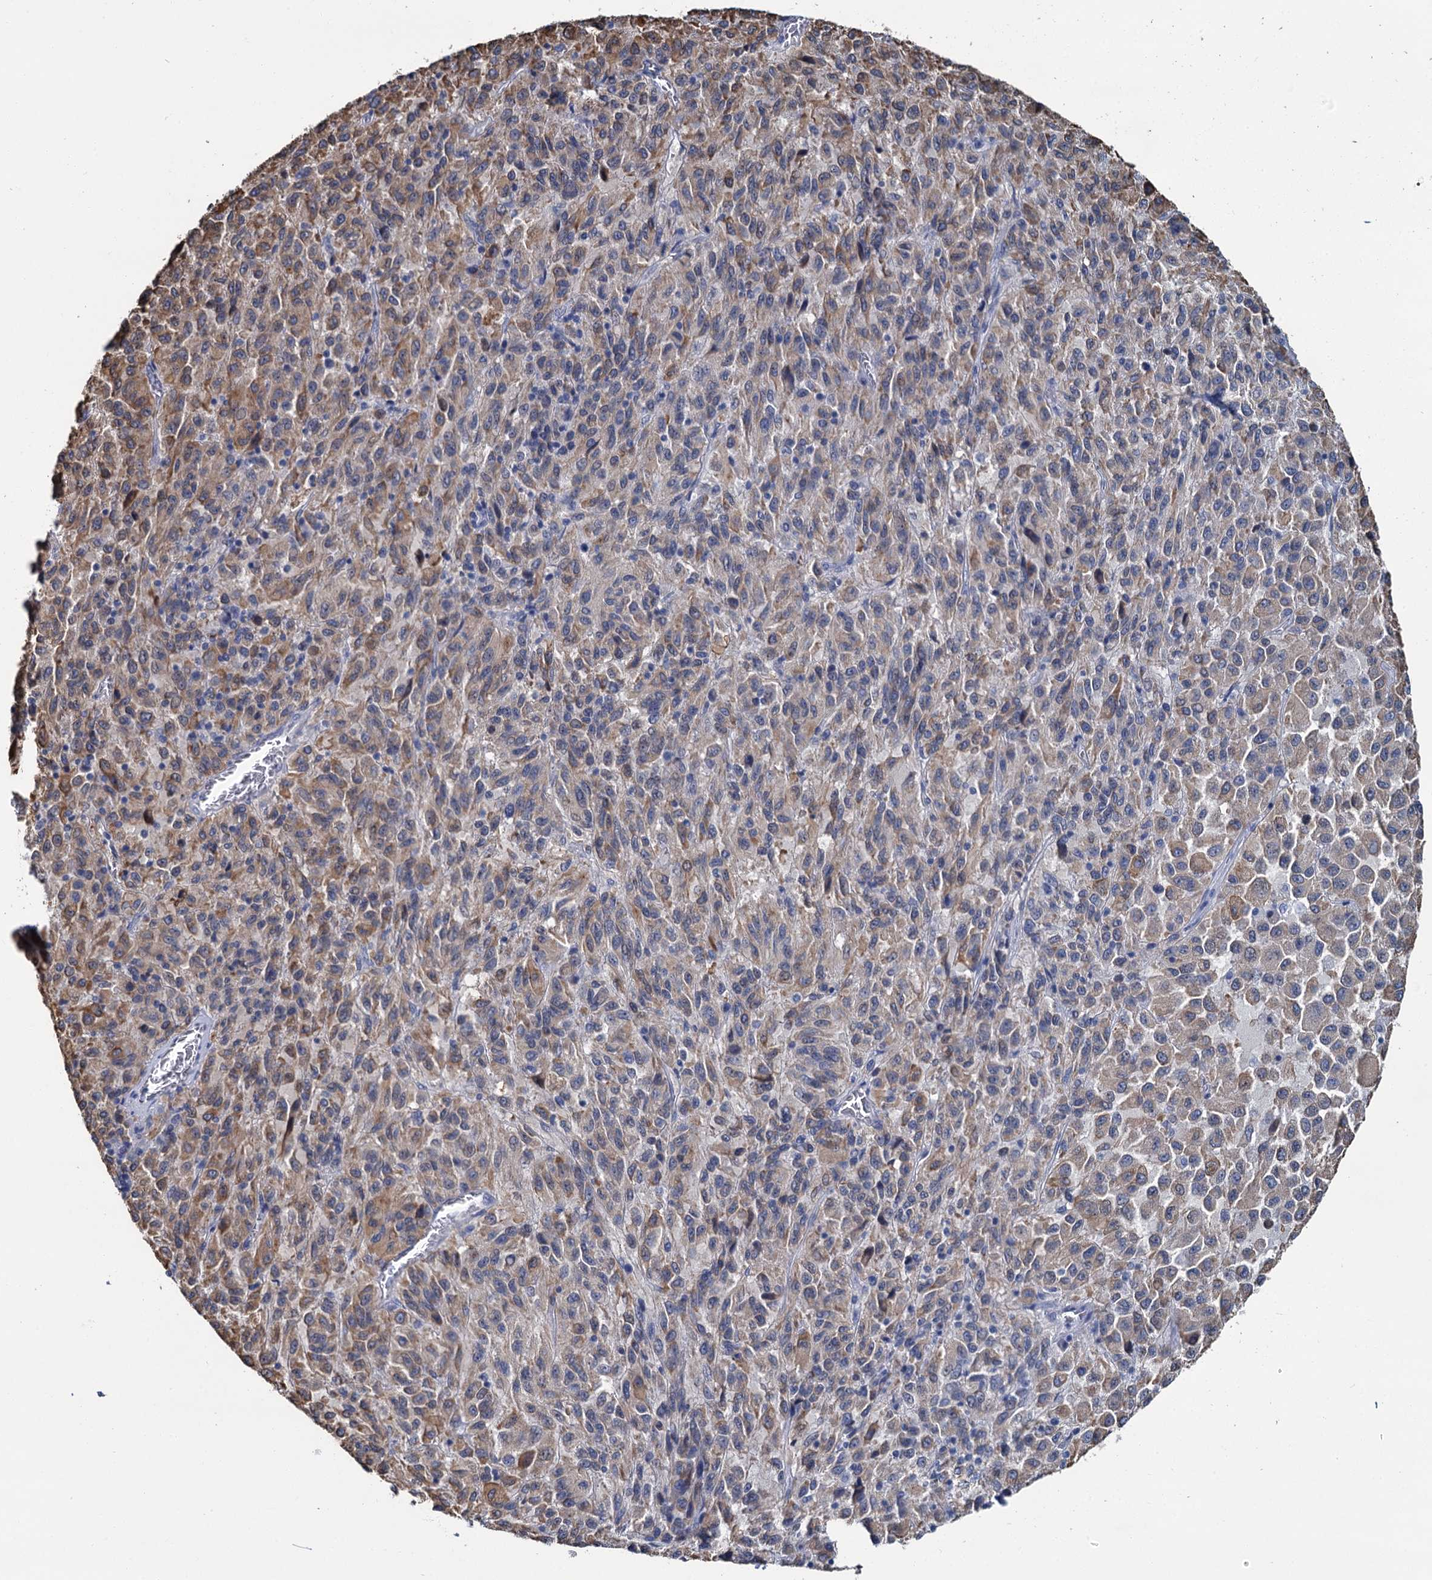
{"staining": {"intensity": "weak", "quantity": "25%-75%", "location": "cytoplasmic/membranous"}, "tissue": "melanoma", "cell_type": "Tumor cells", "image_type": "cancer", "snomed": [{"axis": "morphology", "description": "Malignant melanoma, Metastatic site"}, {"axis": "topography", "description": "Lung"}], "caption": "A histopathology image showing weak cytoplasmic/membranous positivity in approximately 25%-75% of tumor cells in malignant melanoma (metastatic site), as visualized by brown immunohistochemical staining.", "gene": "MIOX", "patient": {"sex": "male", "age": 64}}